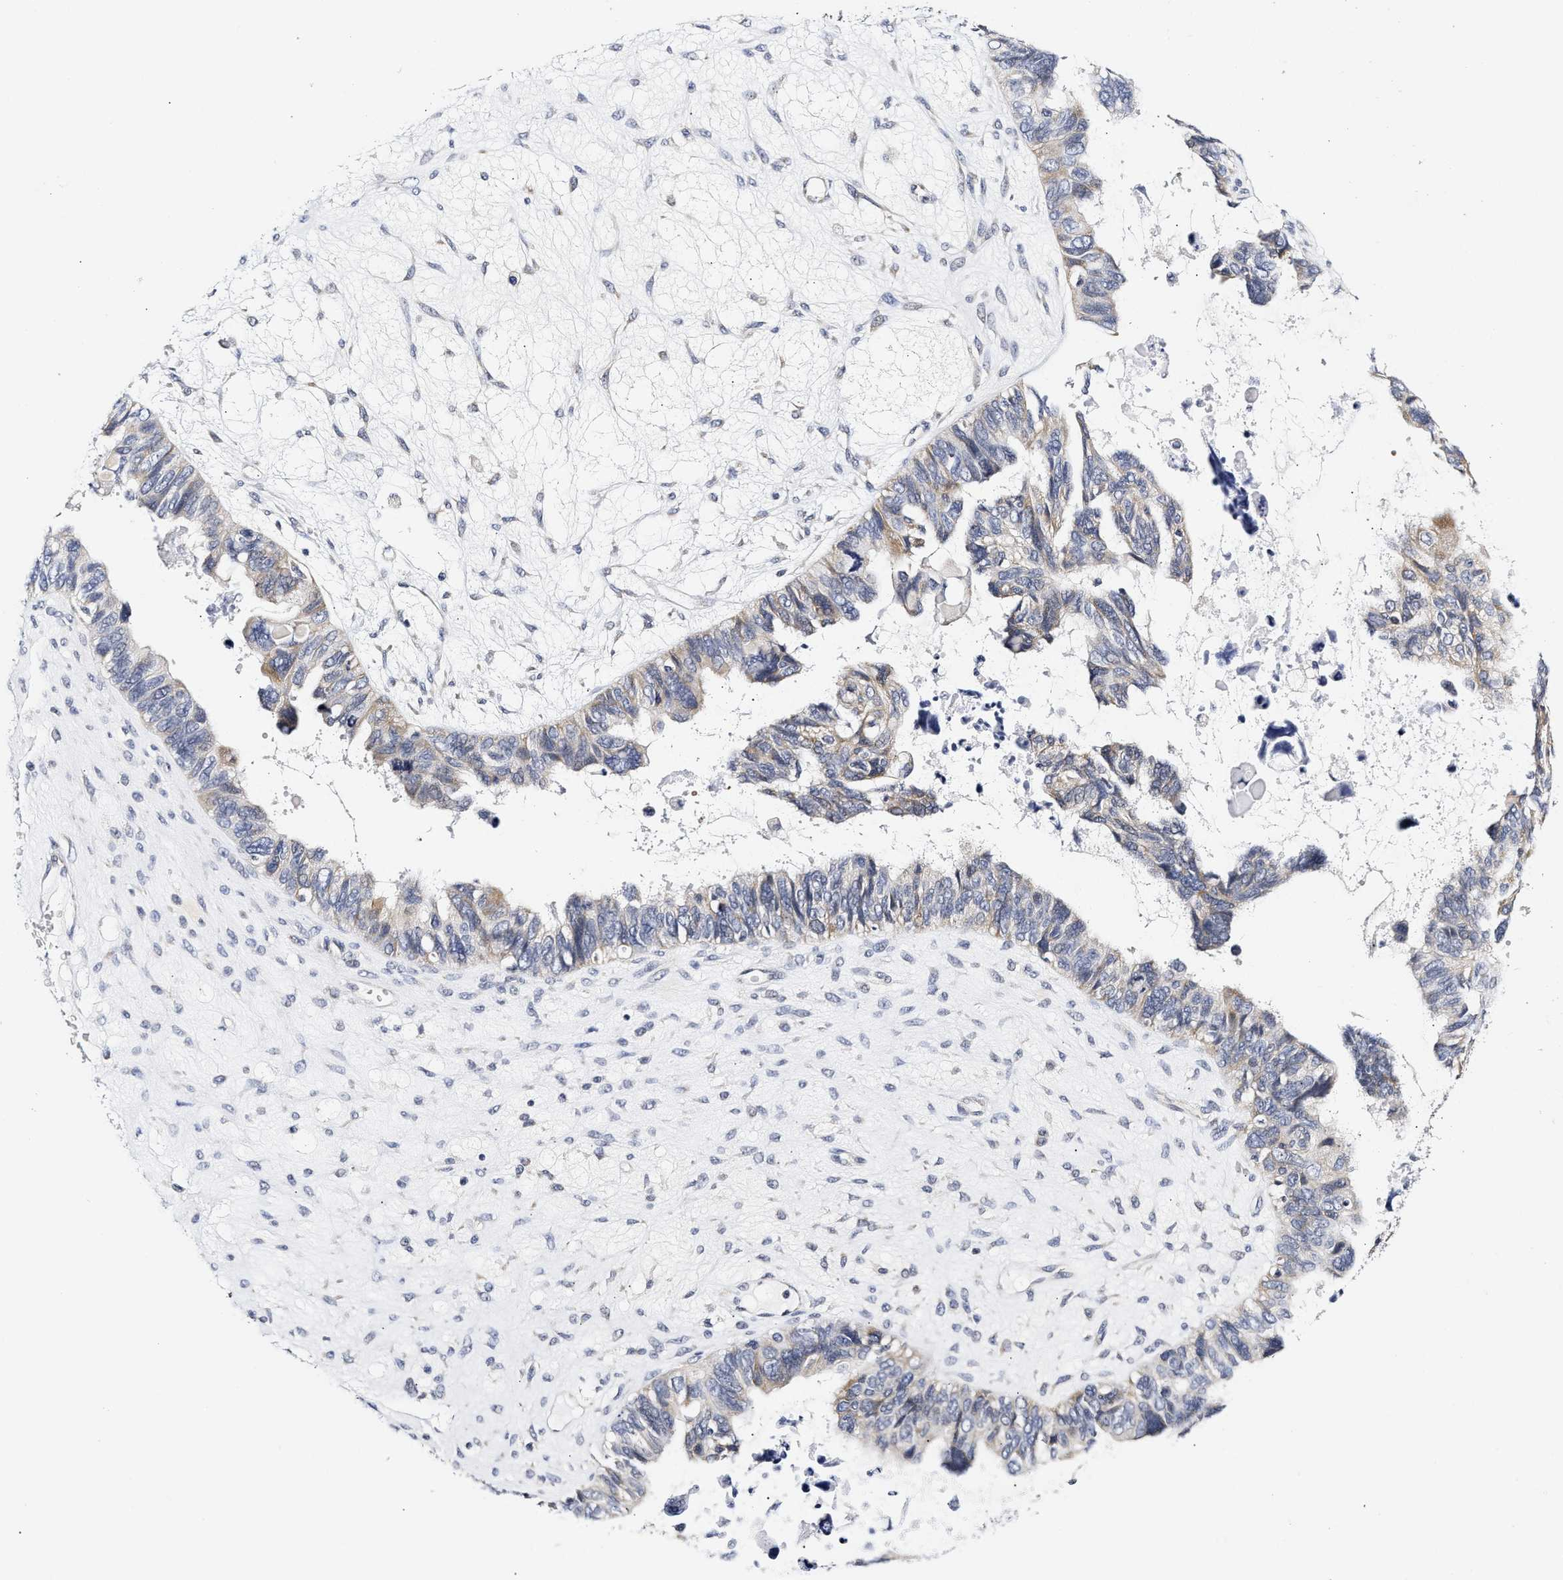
{"staining": {"intensity": "weak", "quantity": "<25%", "location": "cytoplasmic/membranous"}, "tissue": "ovarian cancer", "cell_type": "Tumor cells", "image_type": "cancer", "snomed": [{"axis": "morphology", "description": "Cystadenocarcinoma, serous, NOS"}, {"axis": "topography", "description": "Ovary"}], "caption": "Tumor cells are negative for protein expression in human ovarian cancer.", "gene": "RINT1", "patient": {"sex": "female", "age": 79}}